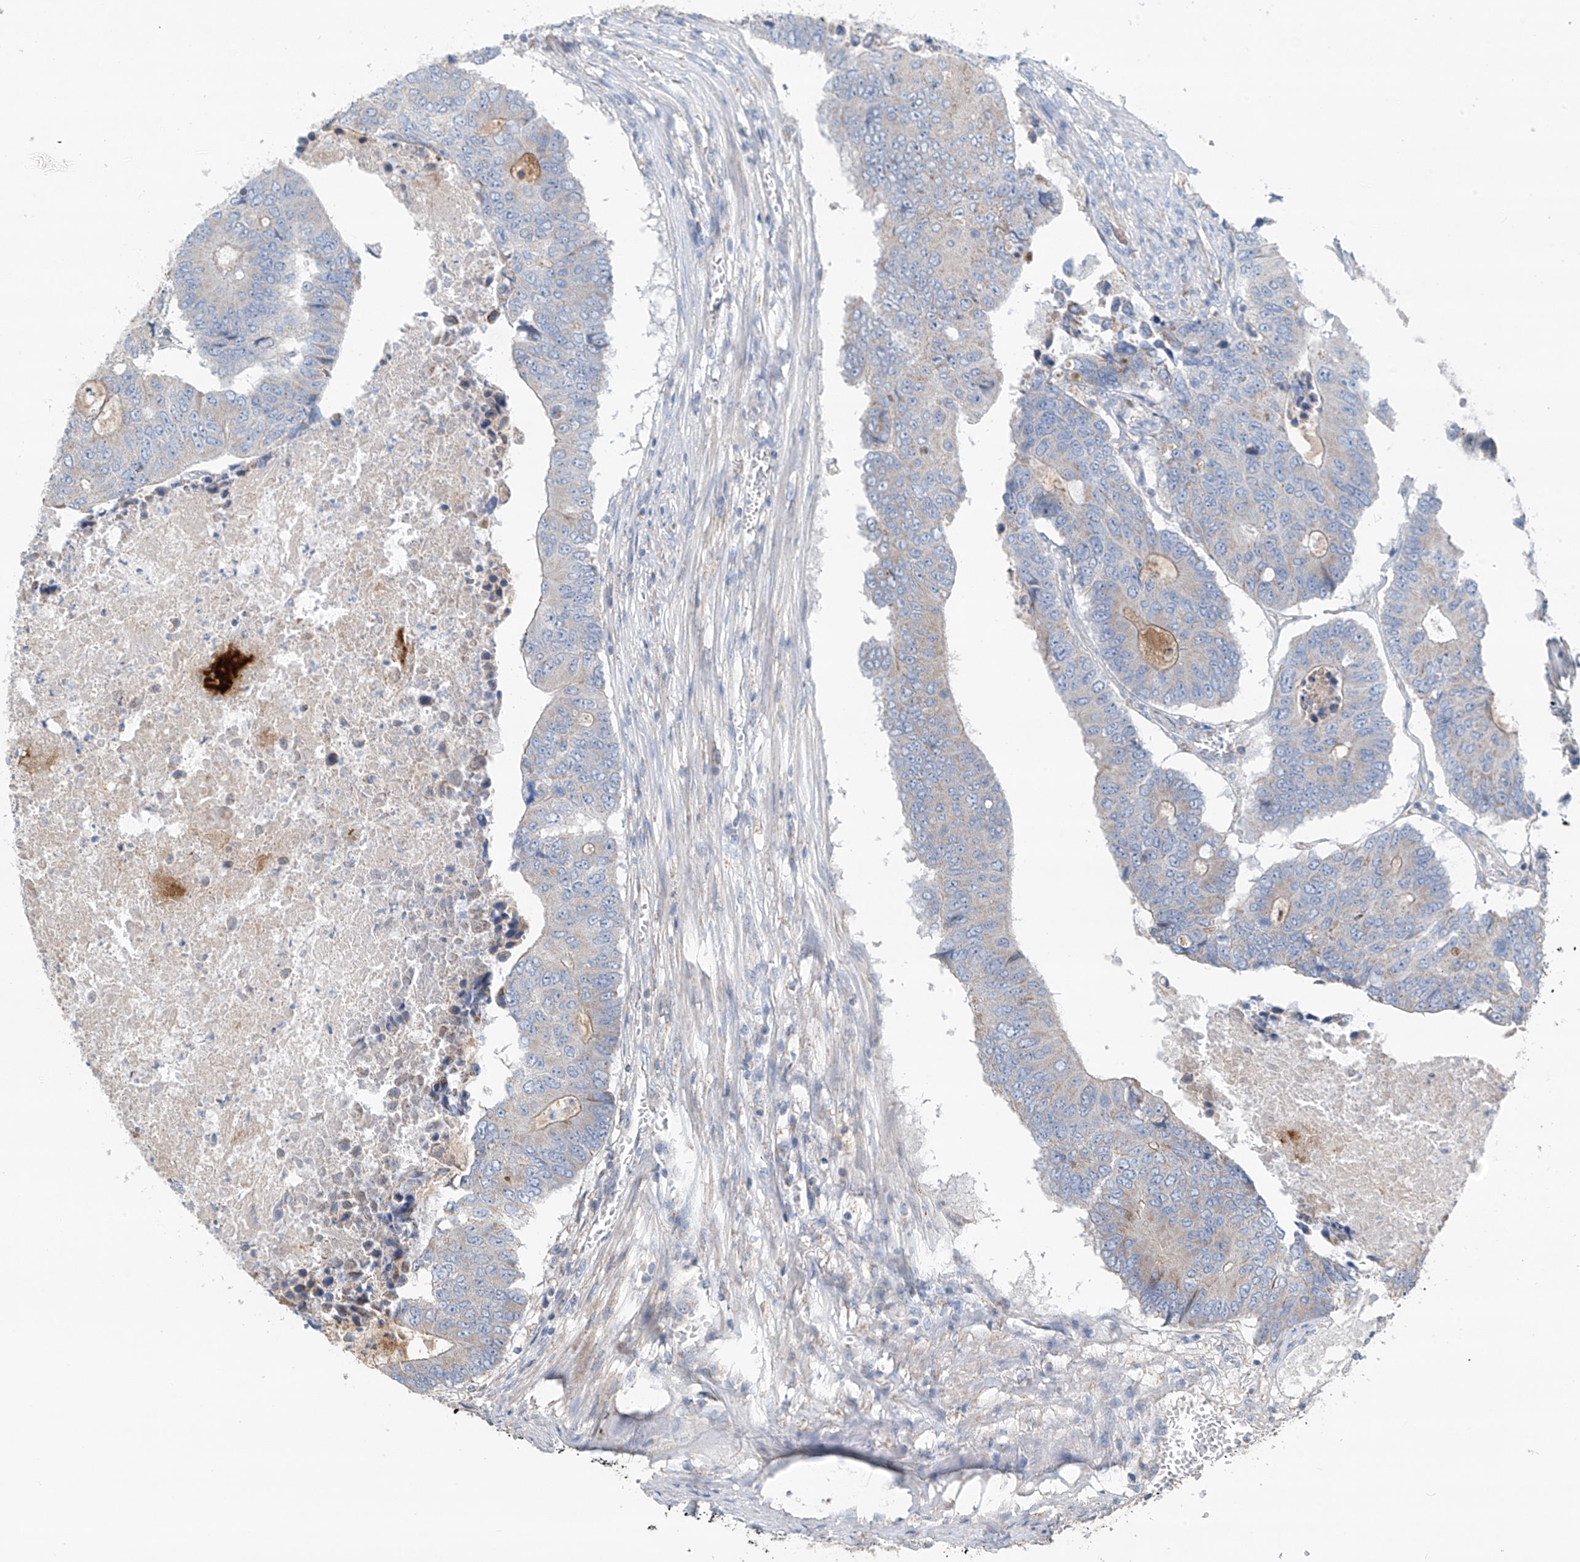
{"staining": {"intensity": "negative", "quantity": "none", "location": "none"}, "tissue": "colorectal cancer", "cell_type": "Tumor cells", "image_type": "cancer", "snomed": [{"axis": "morphology", "description": "Adenocarcinoma, NOS"}, {"axis": "topography", "description": "Colon"}], "caption": "Immunohistochemistry of colorectal cancer (adenocarcinoma) exhibits no staining in tumor cells.", "gene": "SYN3", "patient": {"sex": "male", "age": 87}}